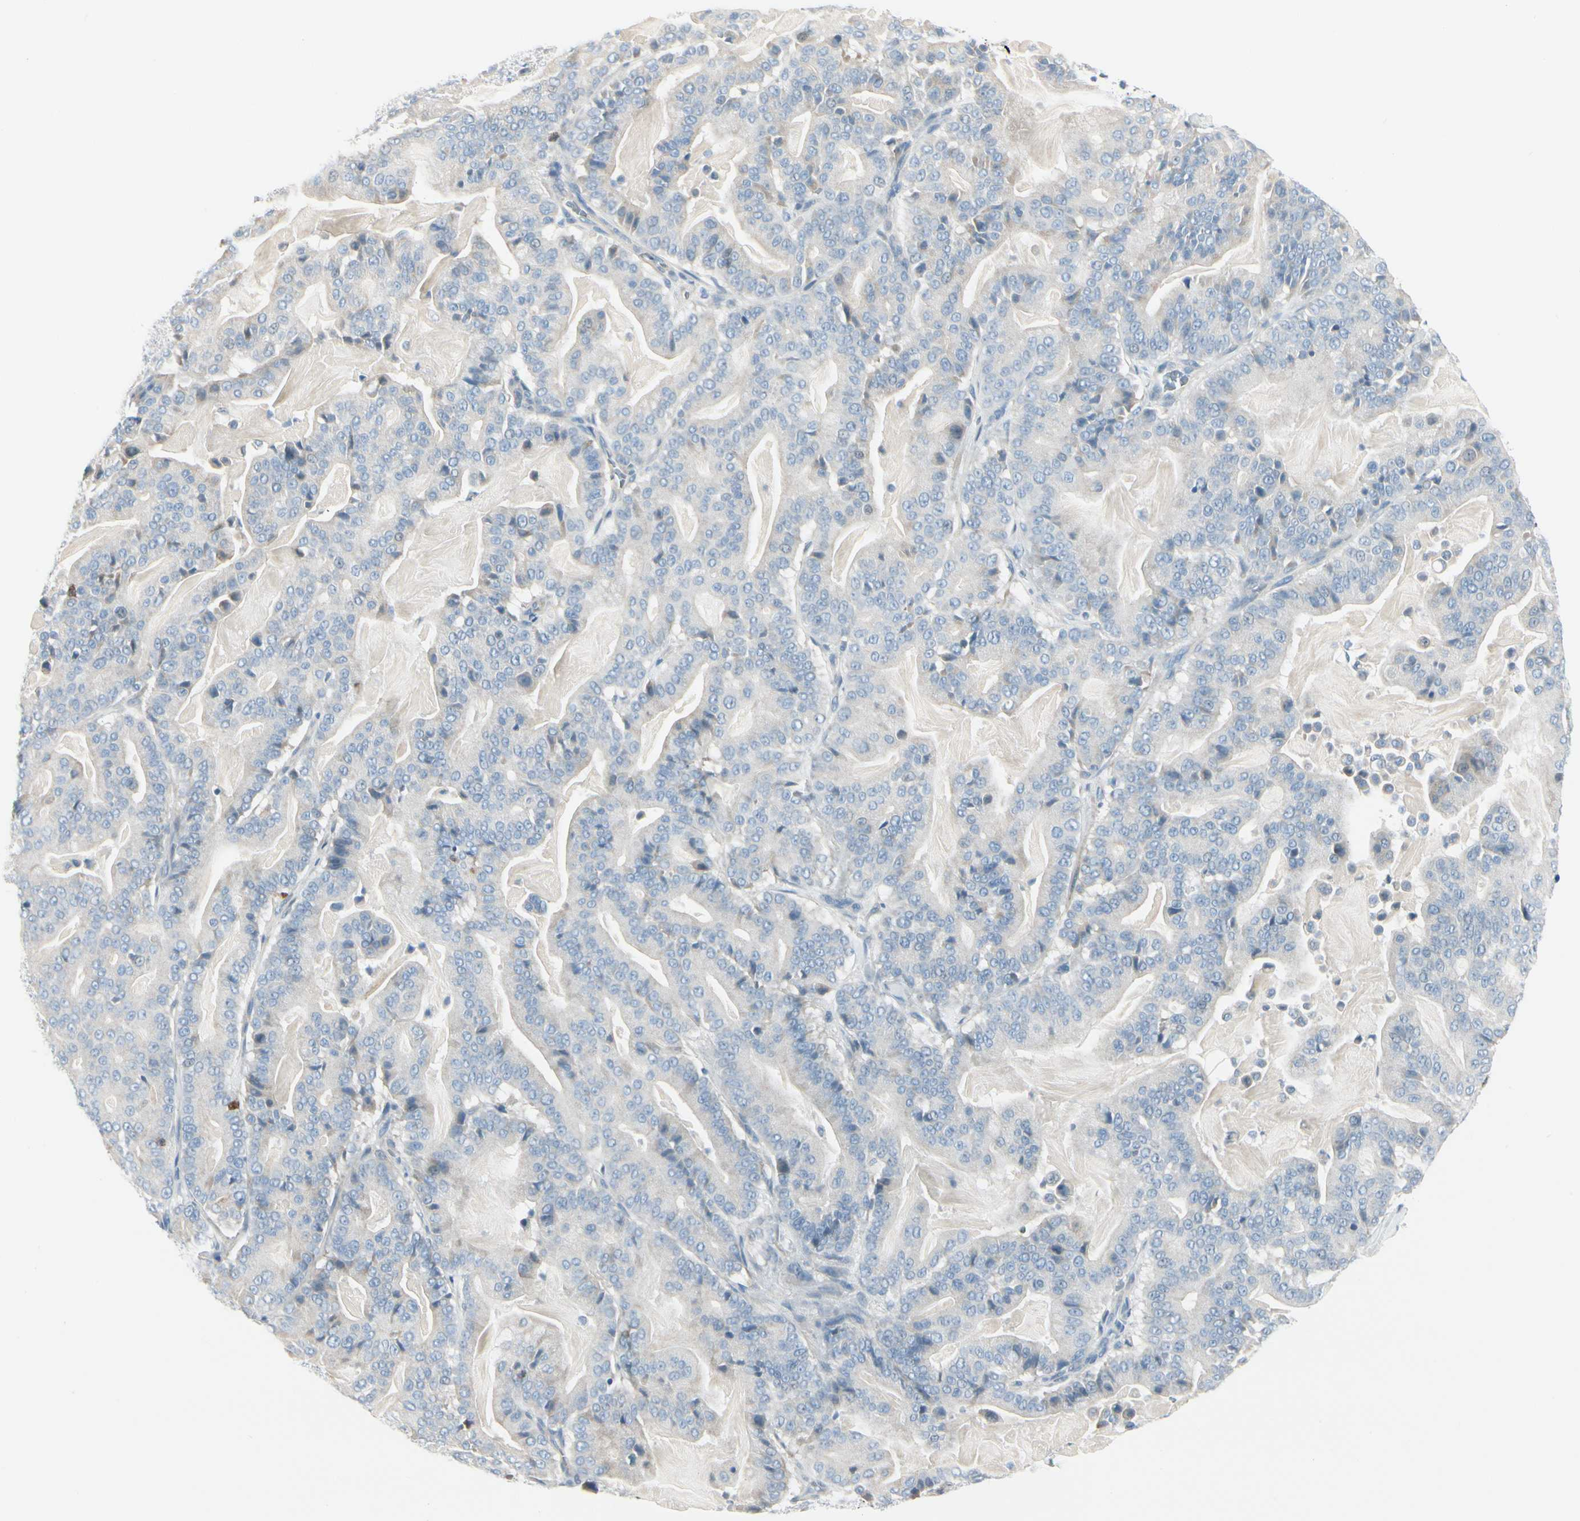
{"staining": {"intensity": "negative", "quantity": "none", "location": "none"}, "tissue": "pancreatic cancer", "cell_type": "Tumor cells", "image_type": "cancer", "snomed": [{"axis": "morphology", "description": "Adenocarcinoma, NOS"}, {"axis": "topography", "description": "Pancreas"}], "caption": "Immunohistochemistry micrograph of neoplastic tissue: pancreatic adenocarcinoma stained with DAB (3,3'-diaminobenzidine) exhibits no significant protein positivity in tumor cells. (DAB immunohistochemistry, high magnification).", "gene": "TRAF1", "patient": {"sex": "male", "age": 63}}